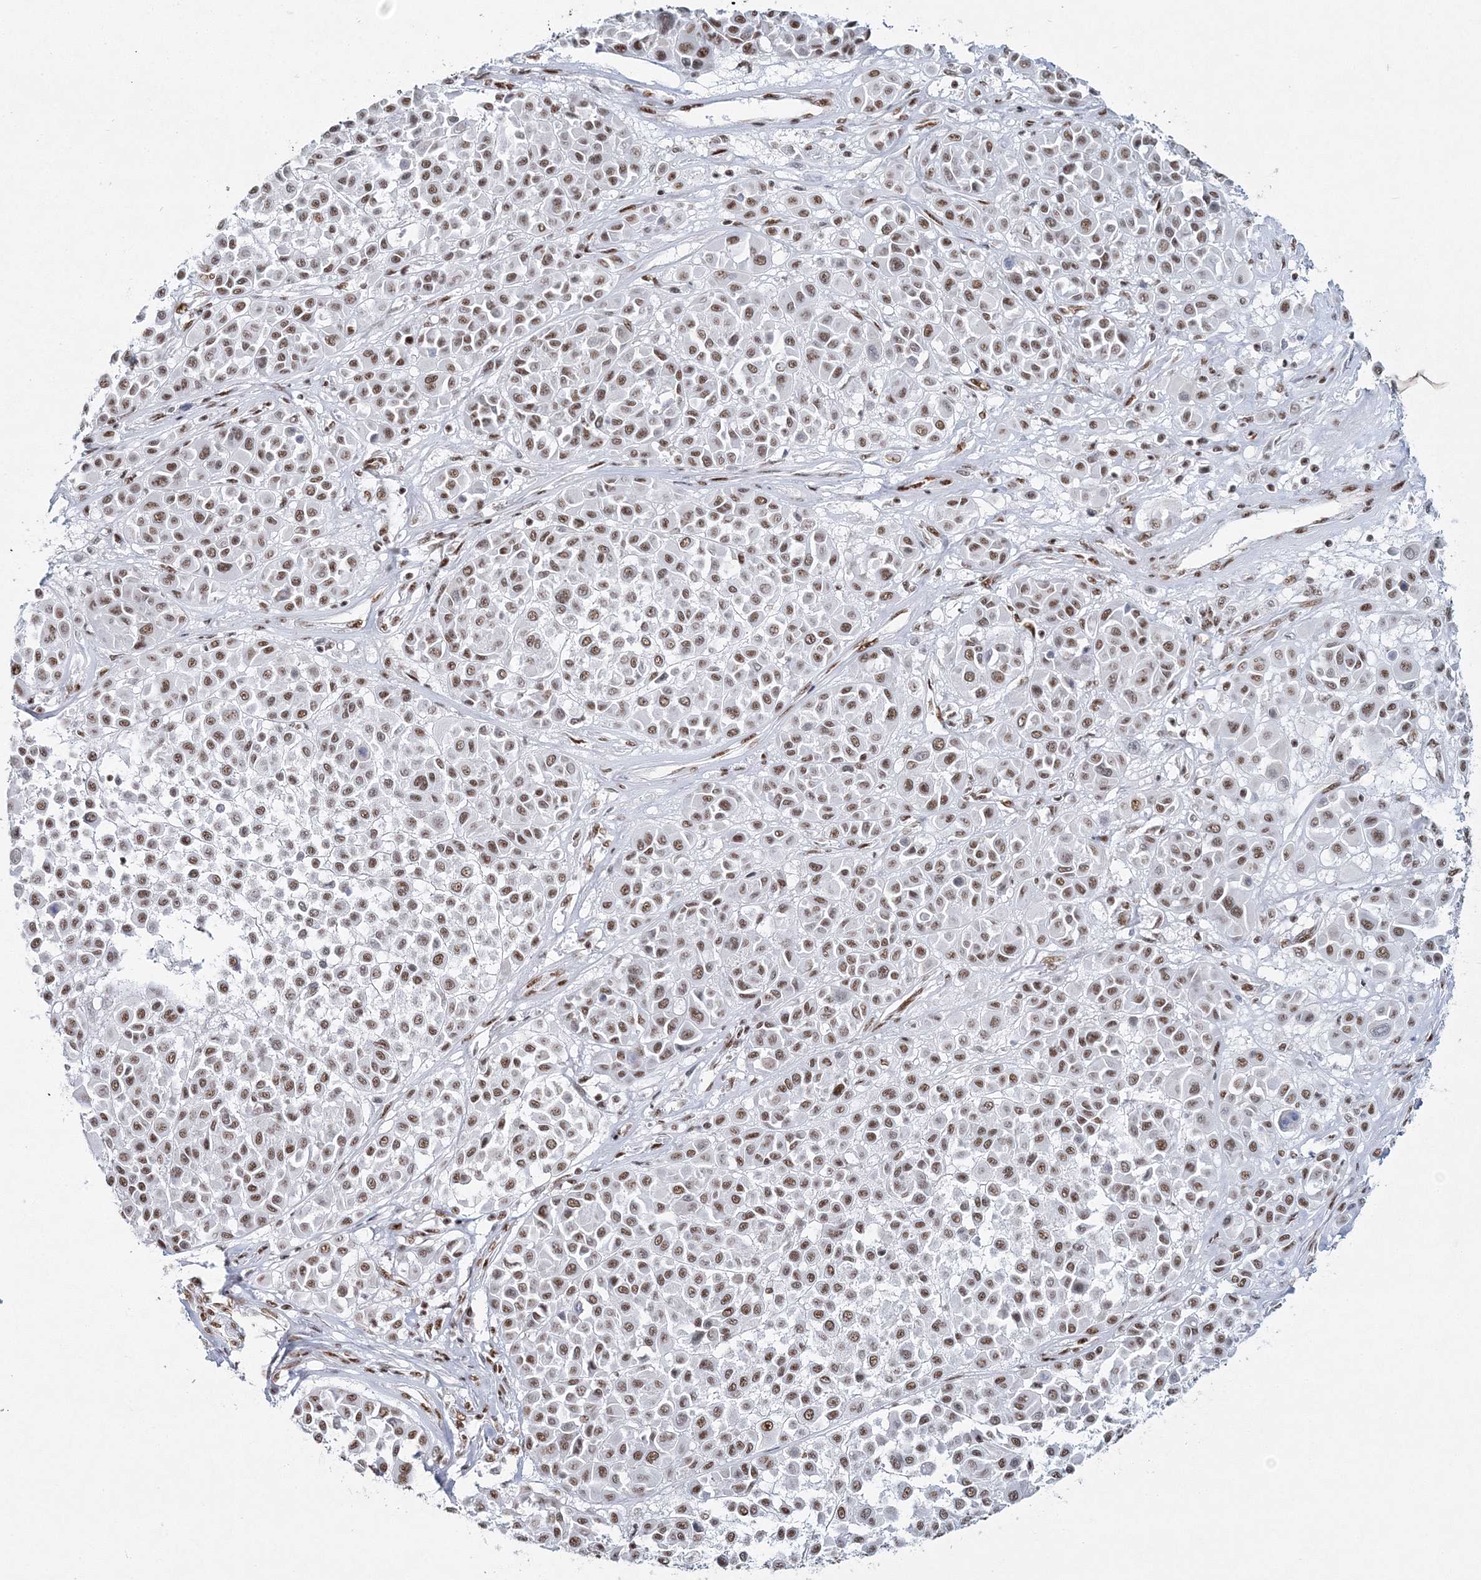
{"staining": {"intensity": "moderate", "quantity": ">75%", "location": "nuclear"}, "tissue": "melanoma", "cell_type": "Tumor cells", "image_type": "cancer", "snomed": [{"axis": "morphology", "description": "Malignant melanoma, Metastatic site"}, {"axis": "topography", "description": "Soft tissue"}], "caption": "An image of melanoma stained for a protein reveals moderate nuclear brown staining in tumor cells.", "gene": "QRICH1", "patient": {"sex": "male", "age": 41}}